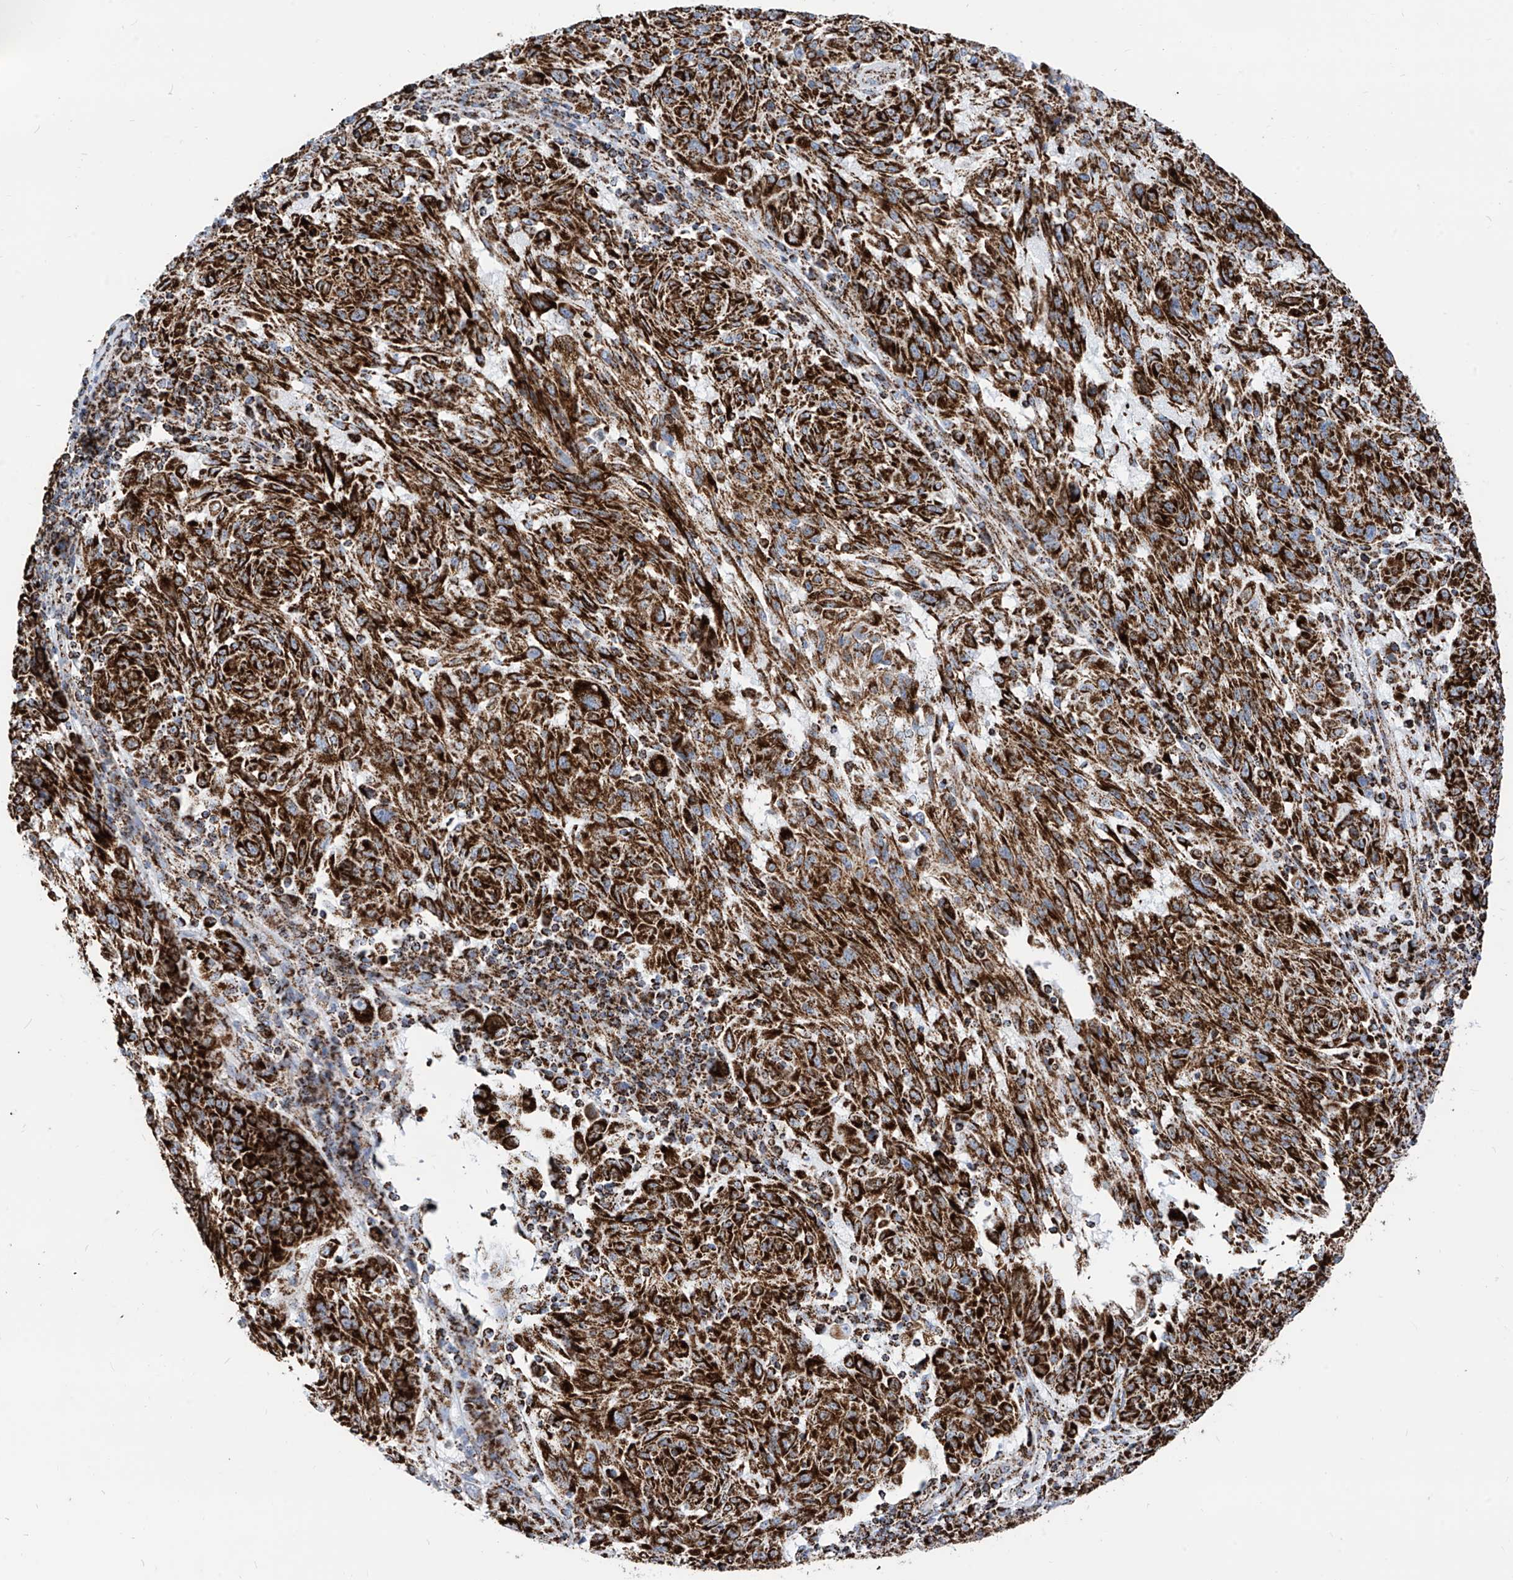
{"staining": {"intensity": "strong", "quantity": ">75%", "location": "cytoplasmic/membranous"}, "tissue": "melanoma", "cell_type": "Tumor cells", "image_type": "cancer", "snomed": [{"axis": "morphology", "description": "Malignant melanoma, NOS"}, {"axis": "topography", "description": "Skin"}], "caption": "Tumor cells show strong cytoplasmic/membranous positivity in approximately >75% of cells in malignant melanoma. The staining is performed using DAB (3,3'-diaminobenzidine) brown chromogen to label protein expression. The nuclei are counter-stained blue using hematoxylin.", "gene": "COX5B", "patient": {"sex": "male", "age": 53}}